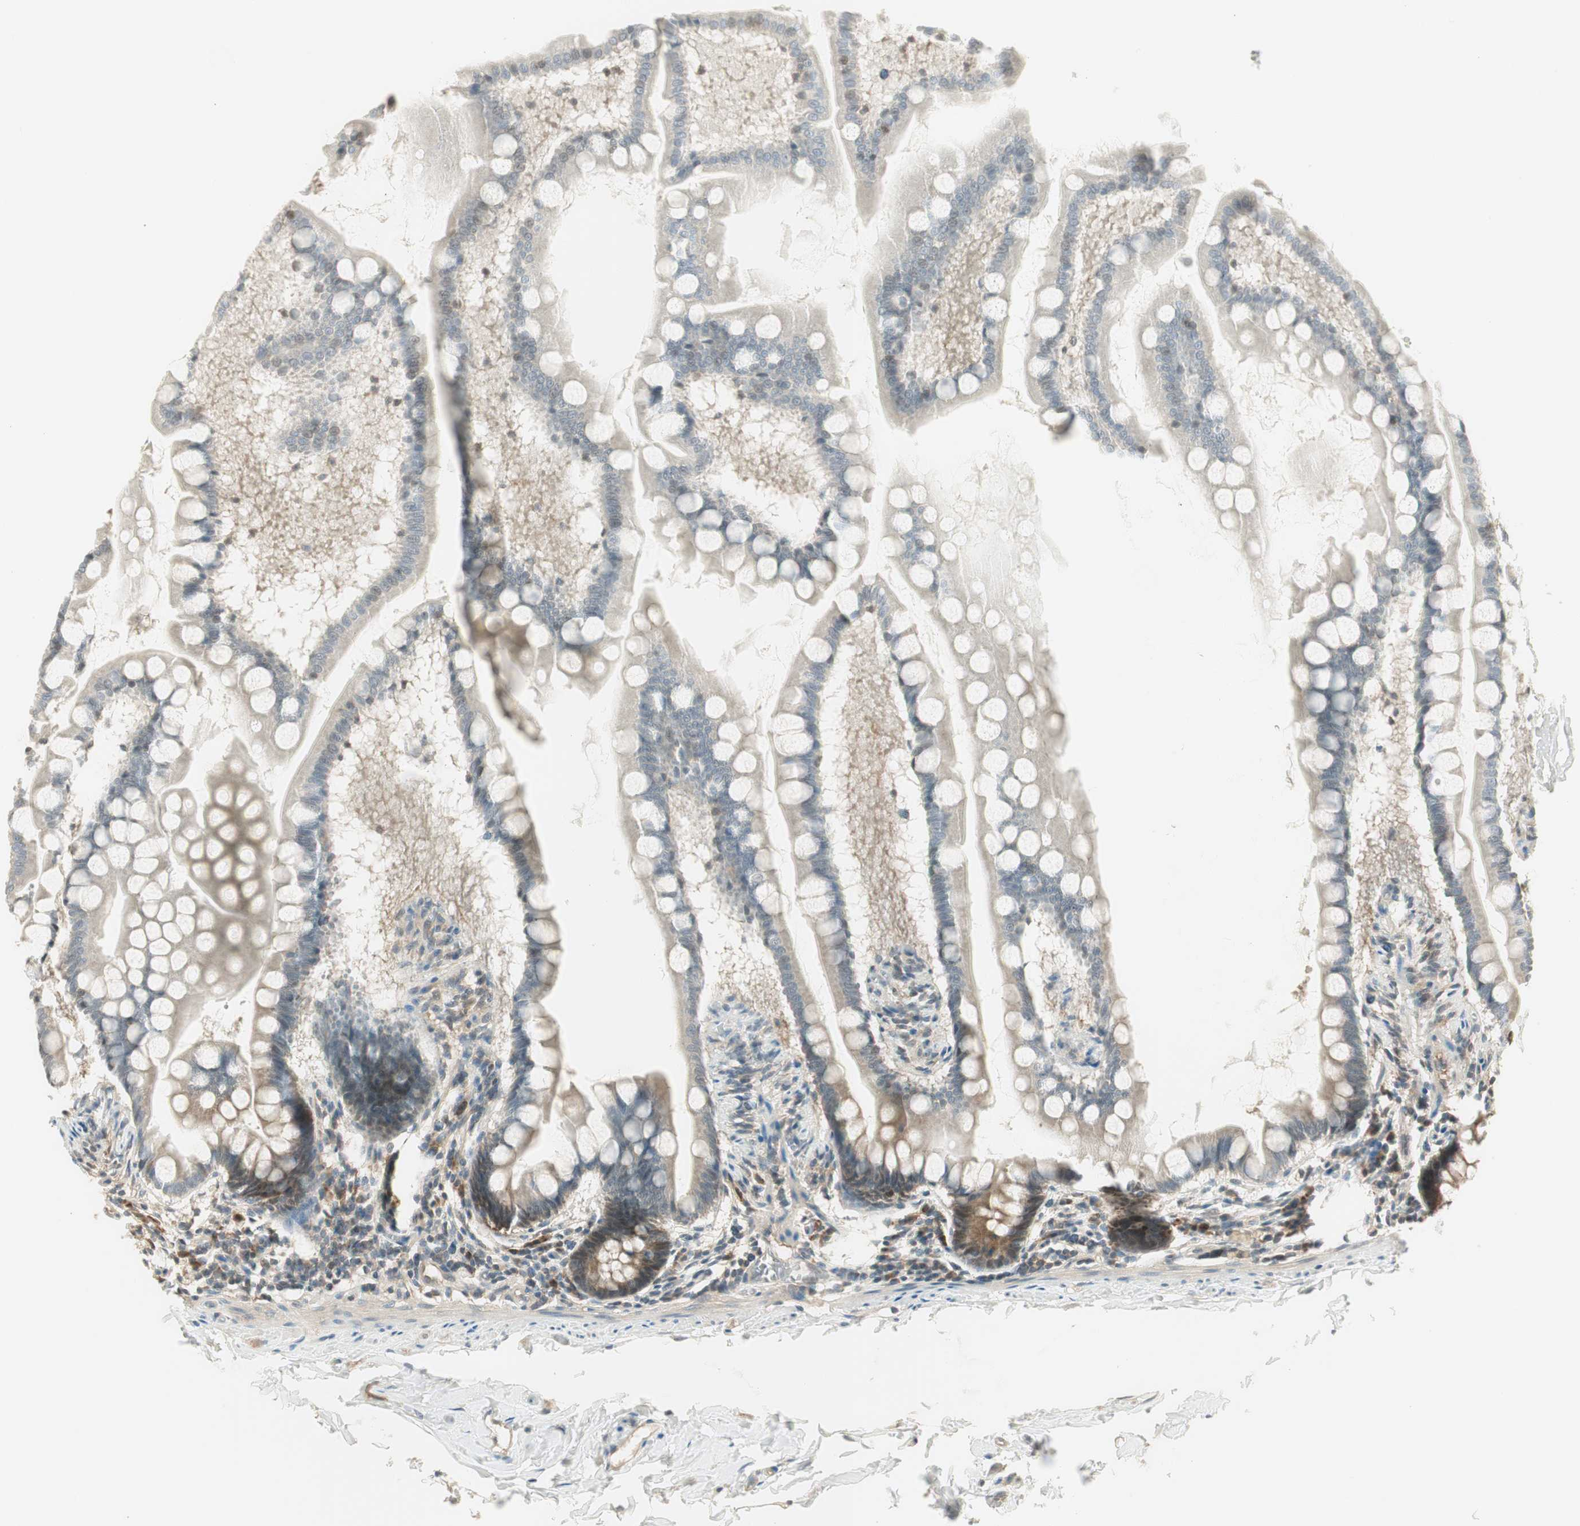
{"staining": {"intensity": "weak", "quantity": "25%-75%", "location": "cytoplasmic/membranous"}, "tissue": "small intestine", "cell_type": "Glandular cells", "image_type": "normal", "snomed": [{"axis": "morphology", "description": "Normal tissue, NOS"}, {"axis": "topography", "description": "Small intestine"}], "caption": "Protein expression analysis of normal human small intestine reveals weak cytoplasmic/membranous positivity in about 25%-75% of glandular cells.", "gene": "IPO5", "patient": {"sex": "male", "age": 41}}